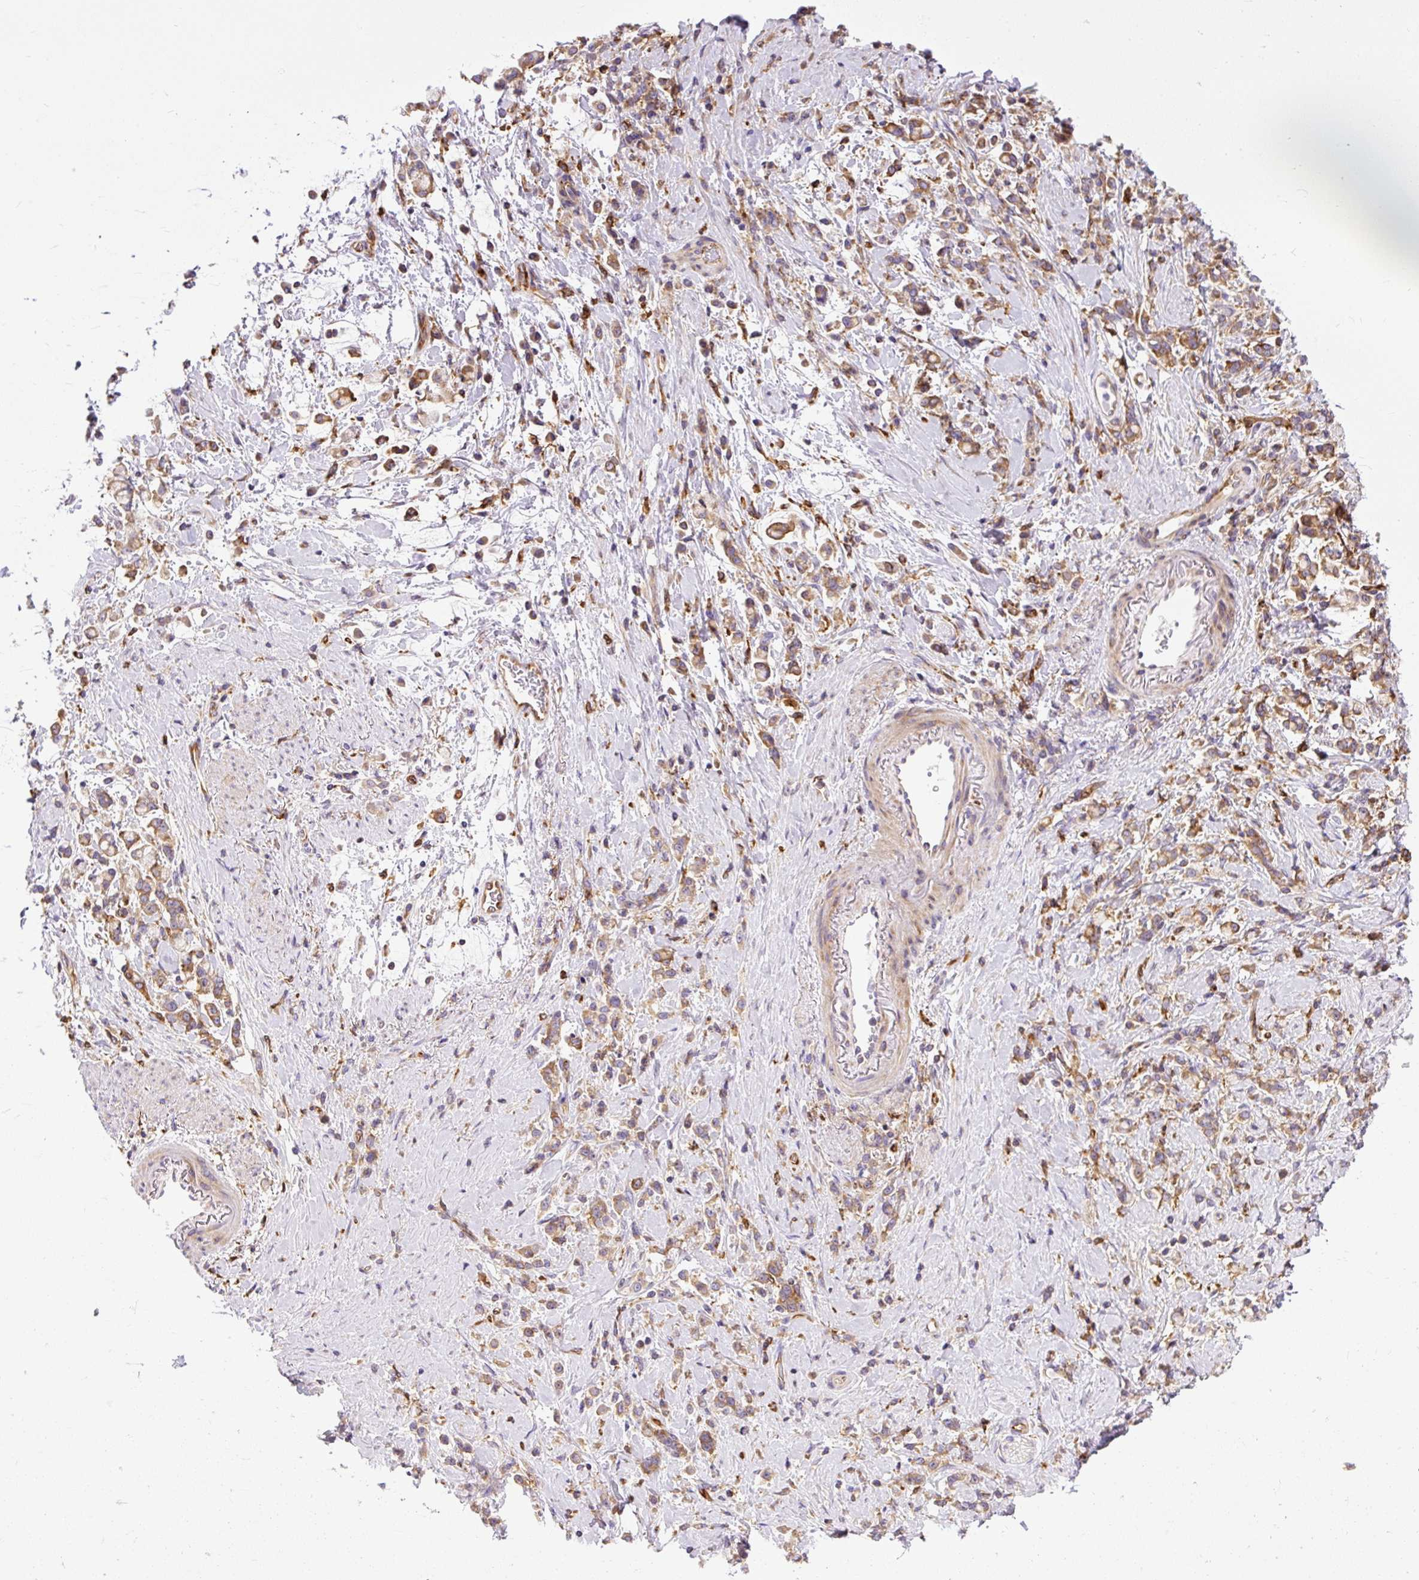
{"staining": {"intensity": "moderate", "quantity": ">75%", "location": "cytoplasmic/membranous"}, "tissue": "stomach cancer", "cell_type": "Tumor cells", "image_type": "cancer", "snomed": [{"axis": "morphology", "description": "Adenocarcinoma, NOS"}, {"axis": "topography", "description": "Stomach"}], "caption": "Immunohistochemical staining of stomach cancer (adenocarcinoma) exhibits medium levels of moderate cytoplasmic/membranous expression in about >75% of tumor cells. The staining was performed using DAB, with brown indicating positive protein expression. Nuclei are stained blue with hematoxylin.", "gene": "MAP1S", "patient": {"sex": "female", "age": 60}}